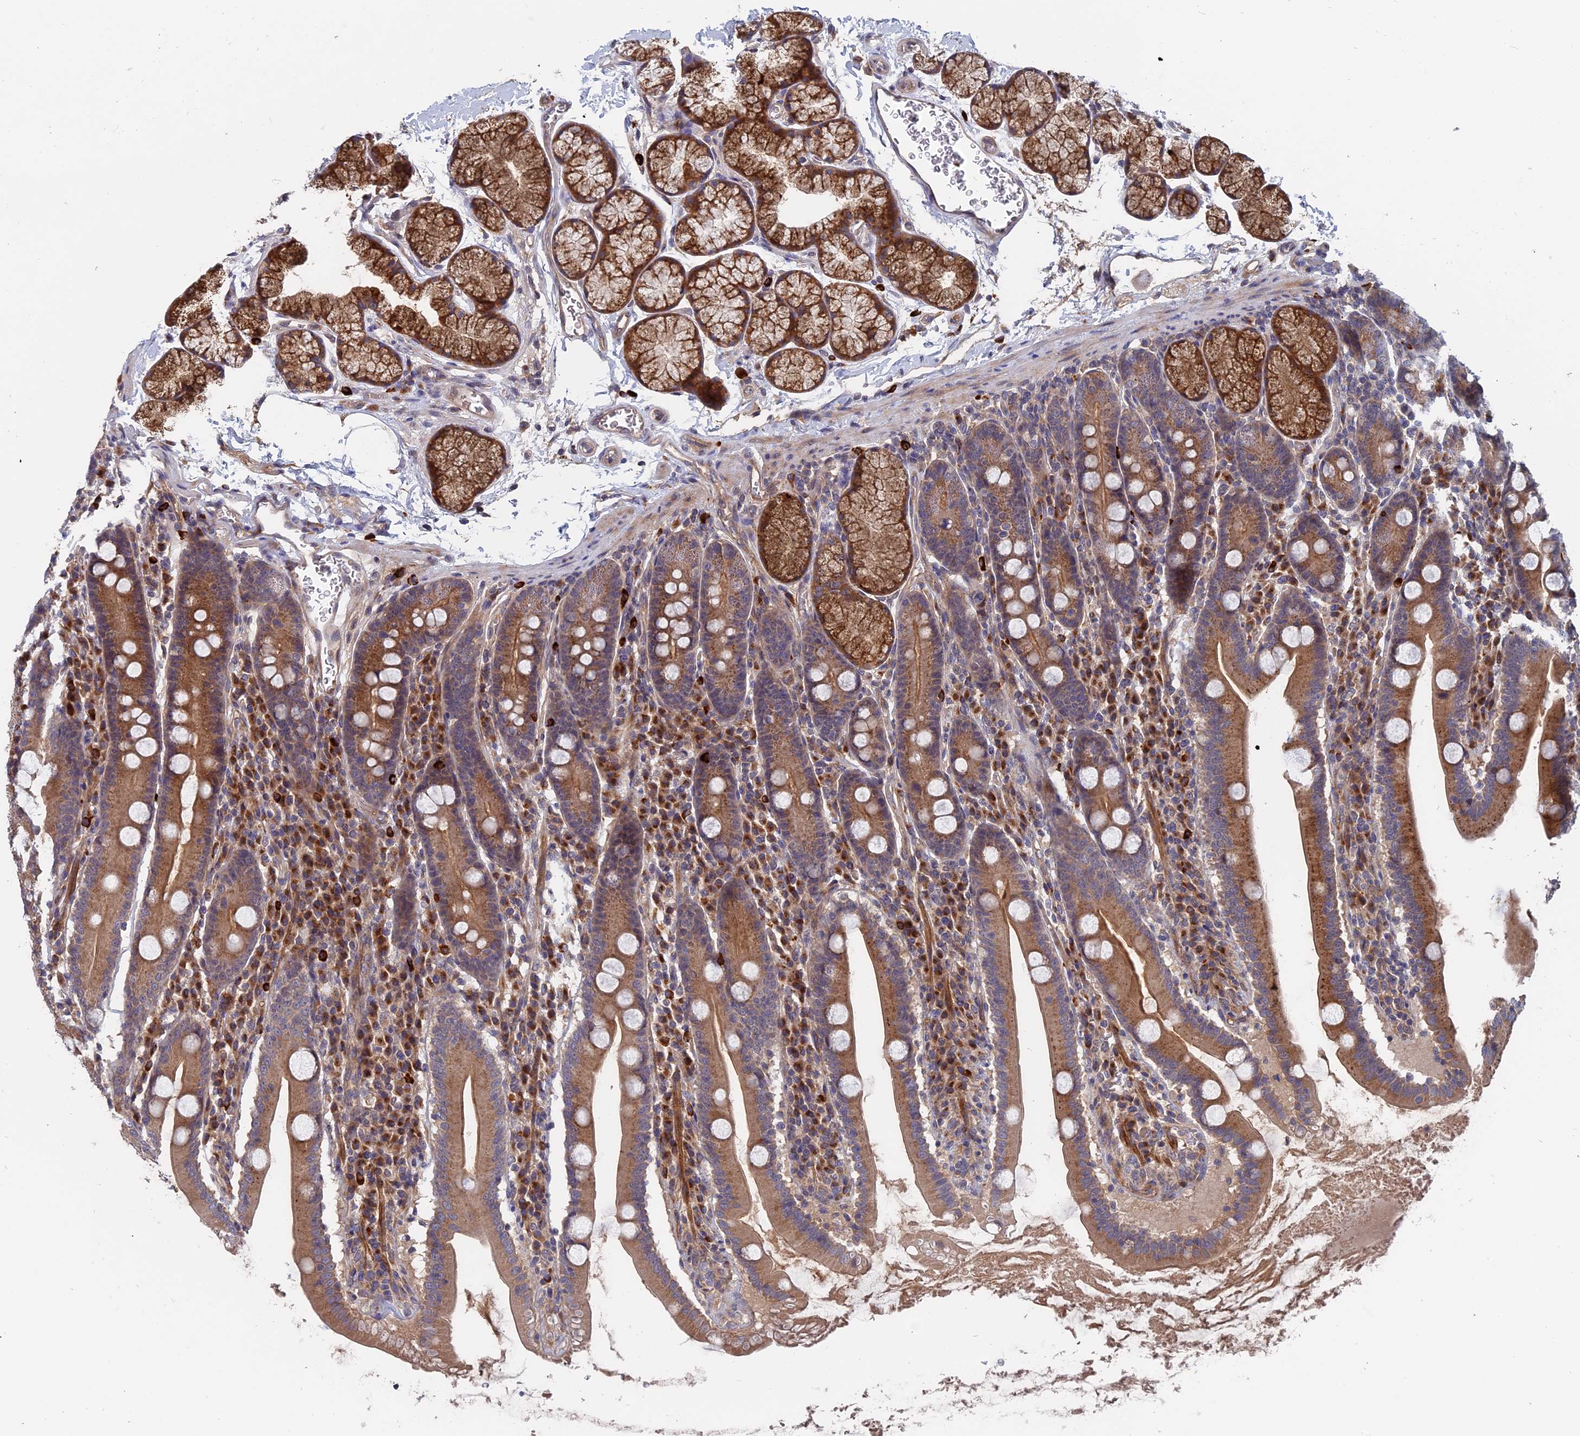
{"staining": {"intensity": "moderate", "quantity": ">75%", "location": "cytoplasmic/membranous"}, "tissue": "duodenum", "cell_type": "Glandular cells", "image_type": "normal", "snomed": [{"axis": "morphology", "description": "Normal tissue, NOS"}, {"axis": "topography", "description": "Duodenum"}], "caption": "IHC of normal human duodenum exhibits medium levels of moderate cytoplasmic/membranous expression in approximately >75% of glandular cells.", "gene": "TRAPPC2L", "patient": {"sex": "male", "age": 35}}